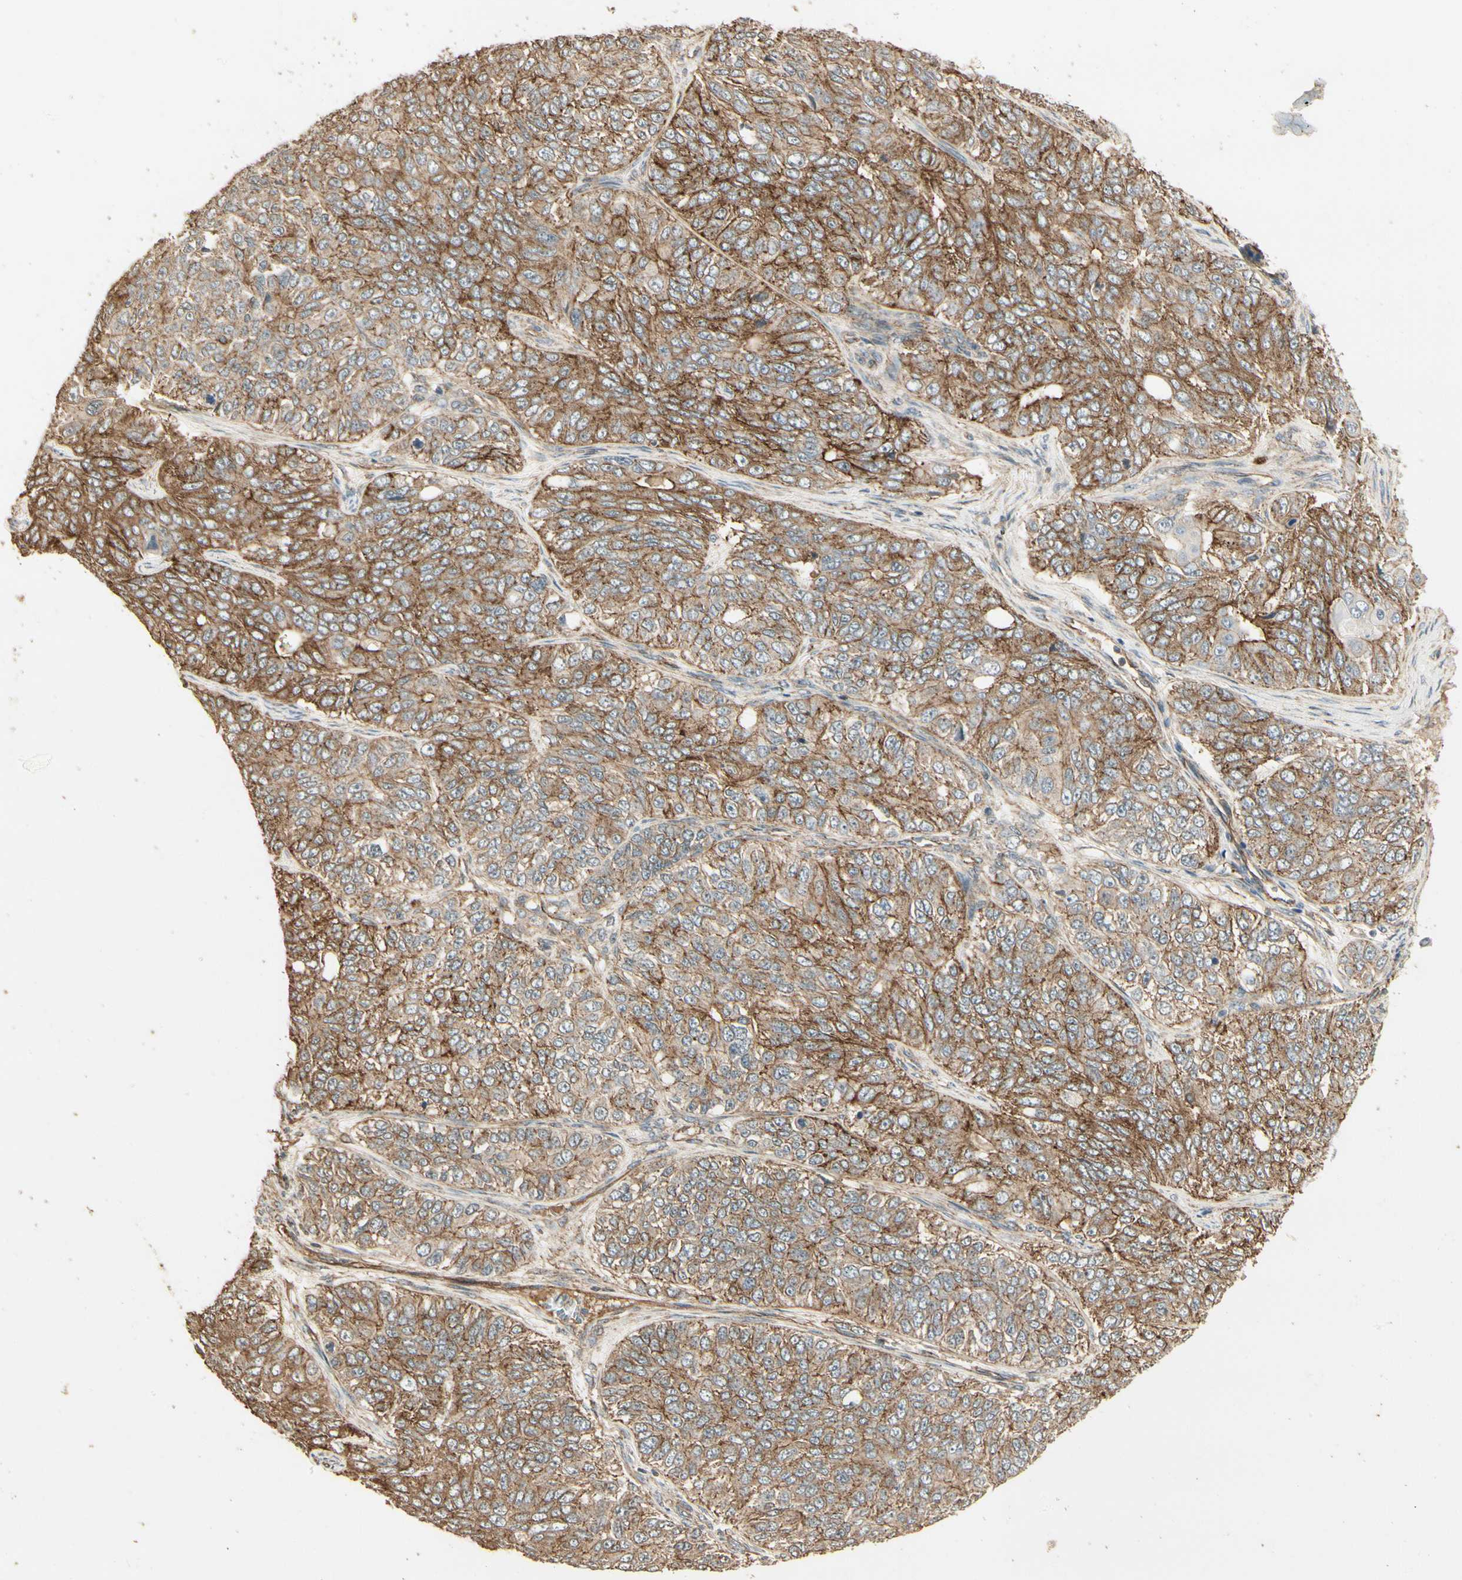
{"staining": {"intensity": "moderate", "quantity": ">75%", "location": "cytoplasmic/membranous"}, "tissue": "ovarian cancer", "cell_type": "Tumor cells", "image_type": "cancer", "snomed": [{"axis": "morphology", "description": "Carcinoma, endometroid"}, {"axis": "topography", "description": "Ovary"}], "caption": "Moderate cytoplasmic/membranous positivity is identified in approximately >75% of tumor cells in ovarian cancer (endometroid carcinoma). (Stains: DAB (3,3'-diaminobenzidine) in brown, nuclei in blue, Microscopy: brightfield microscopy at high magnification).", "gene": "RNF180", "patient": {"sex": "female", "age": 51}}